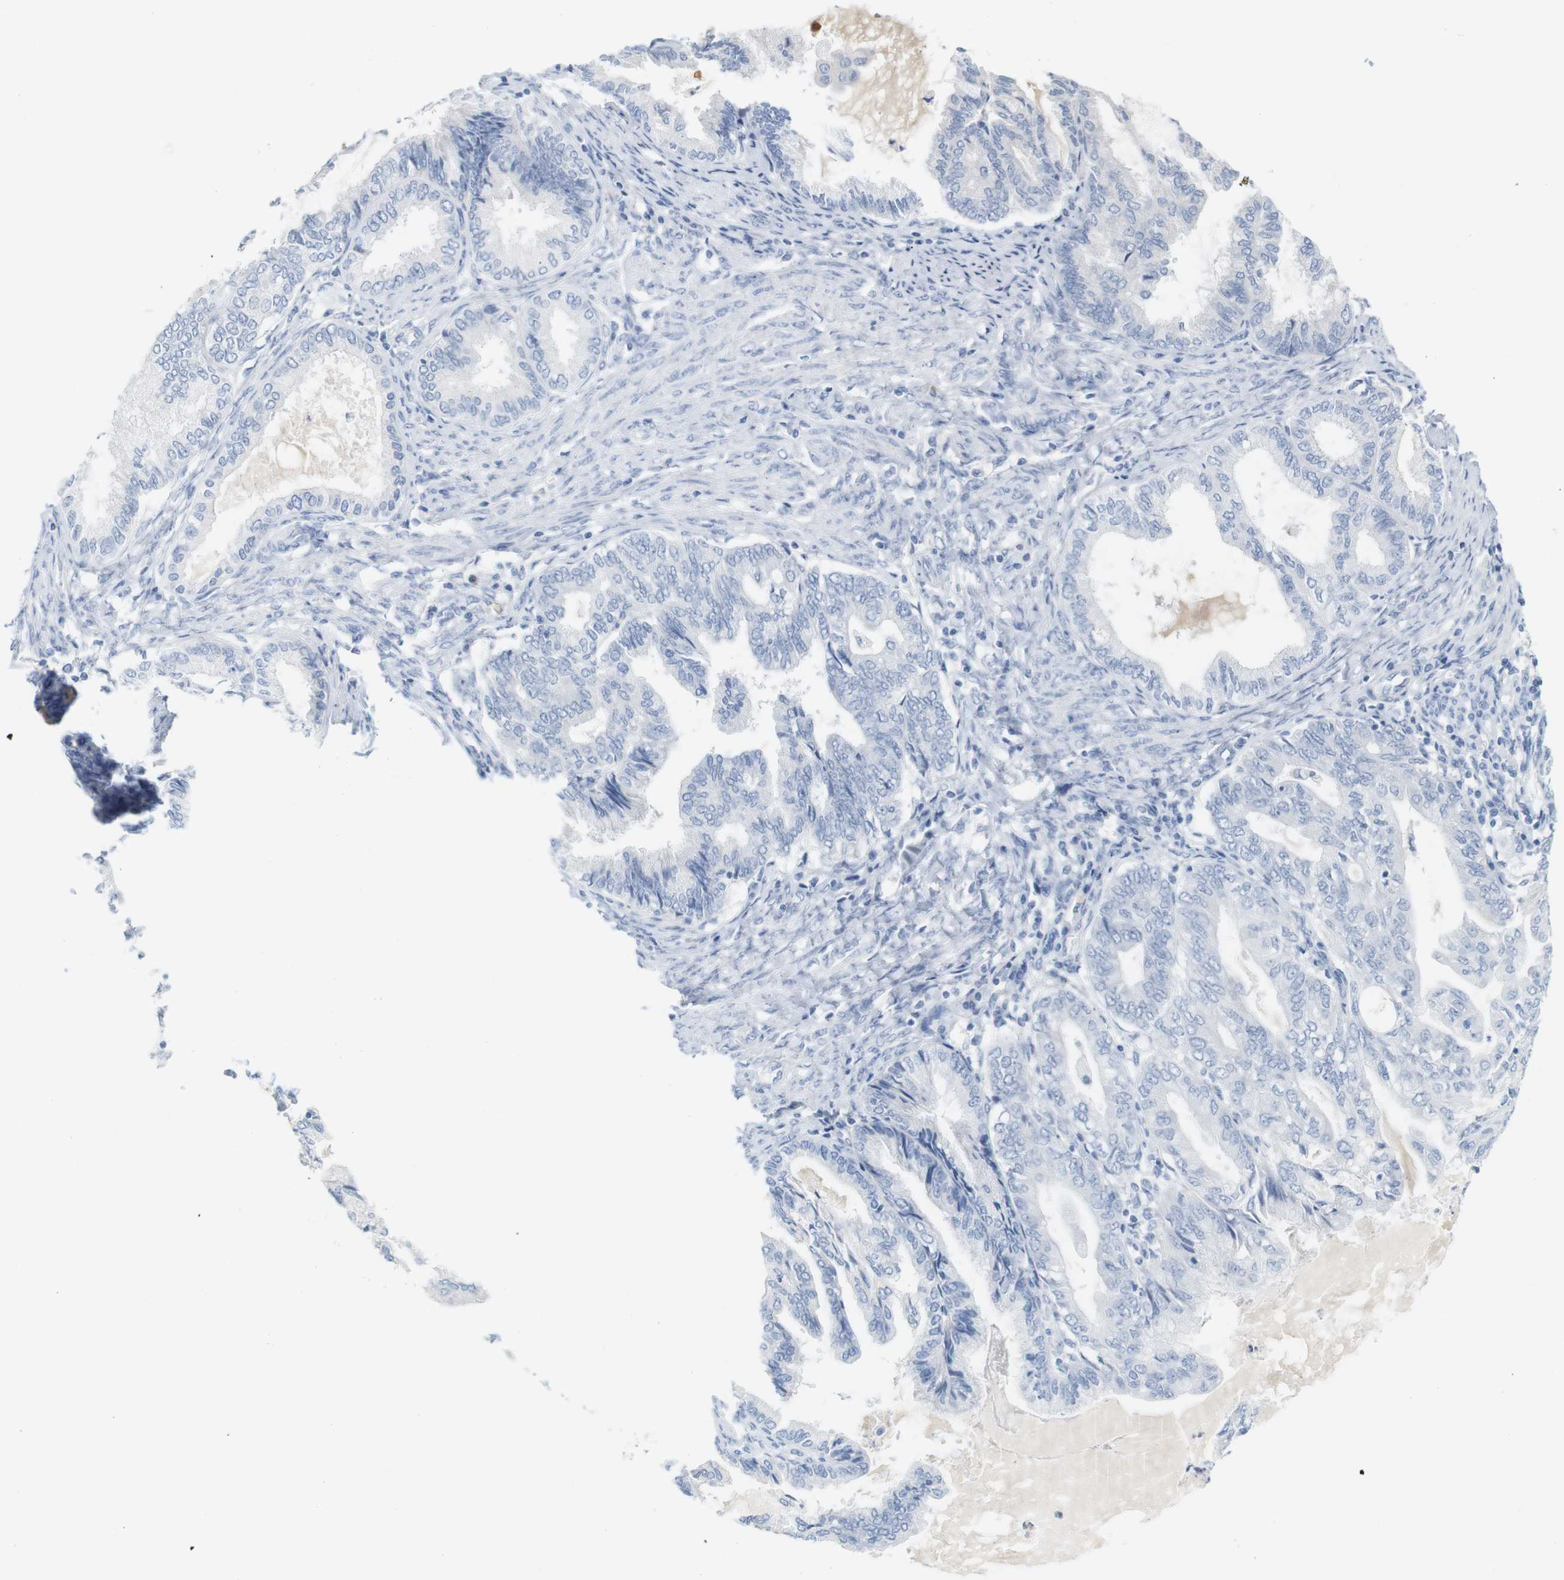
{"staining": {"intensity": "negative", "quantity": "none", "location": "none"}, "tissue": "endometrial cancer", "cell_type": "Tumor cells", "image_type": "cancer", "snomed": [{"axis": "morphology", "description": "Adenocarcinoma, NOS"}, {"axis": "topography", "description": "Endometrium"}], "caption": "Tumor cells are negative for brown protein staining in adenocarcinoma (endometrial).", "gene": "RGS9", "patient": {"sex": "female", "age": 86}}